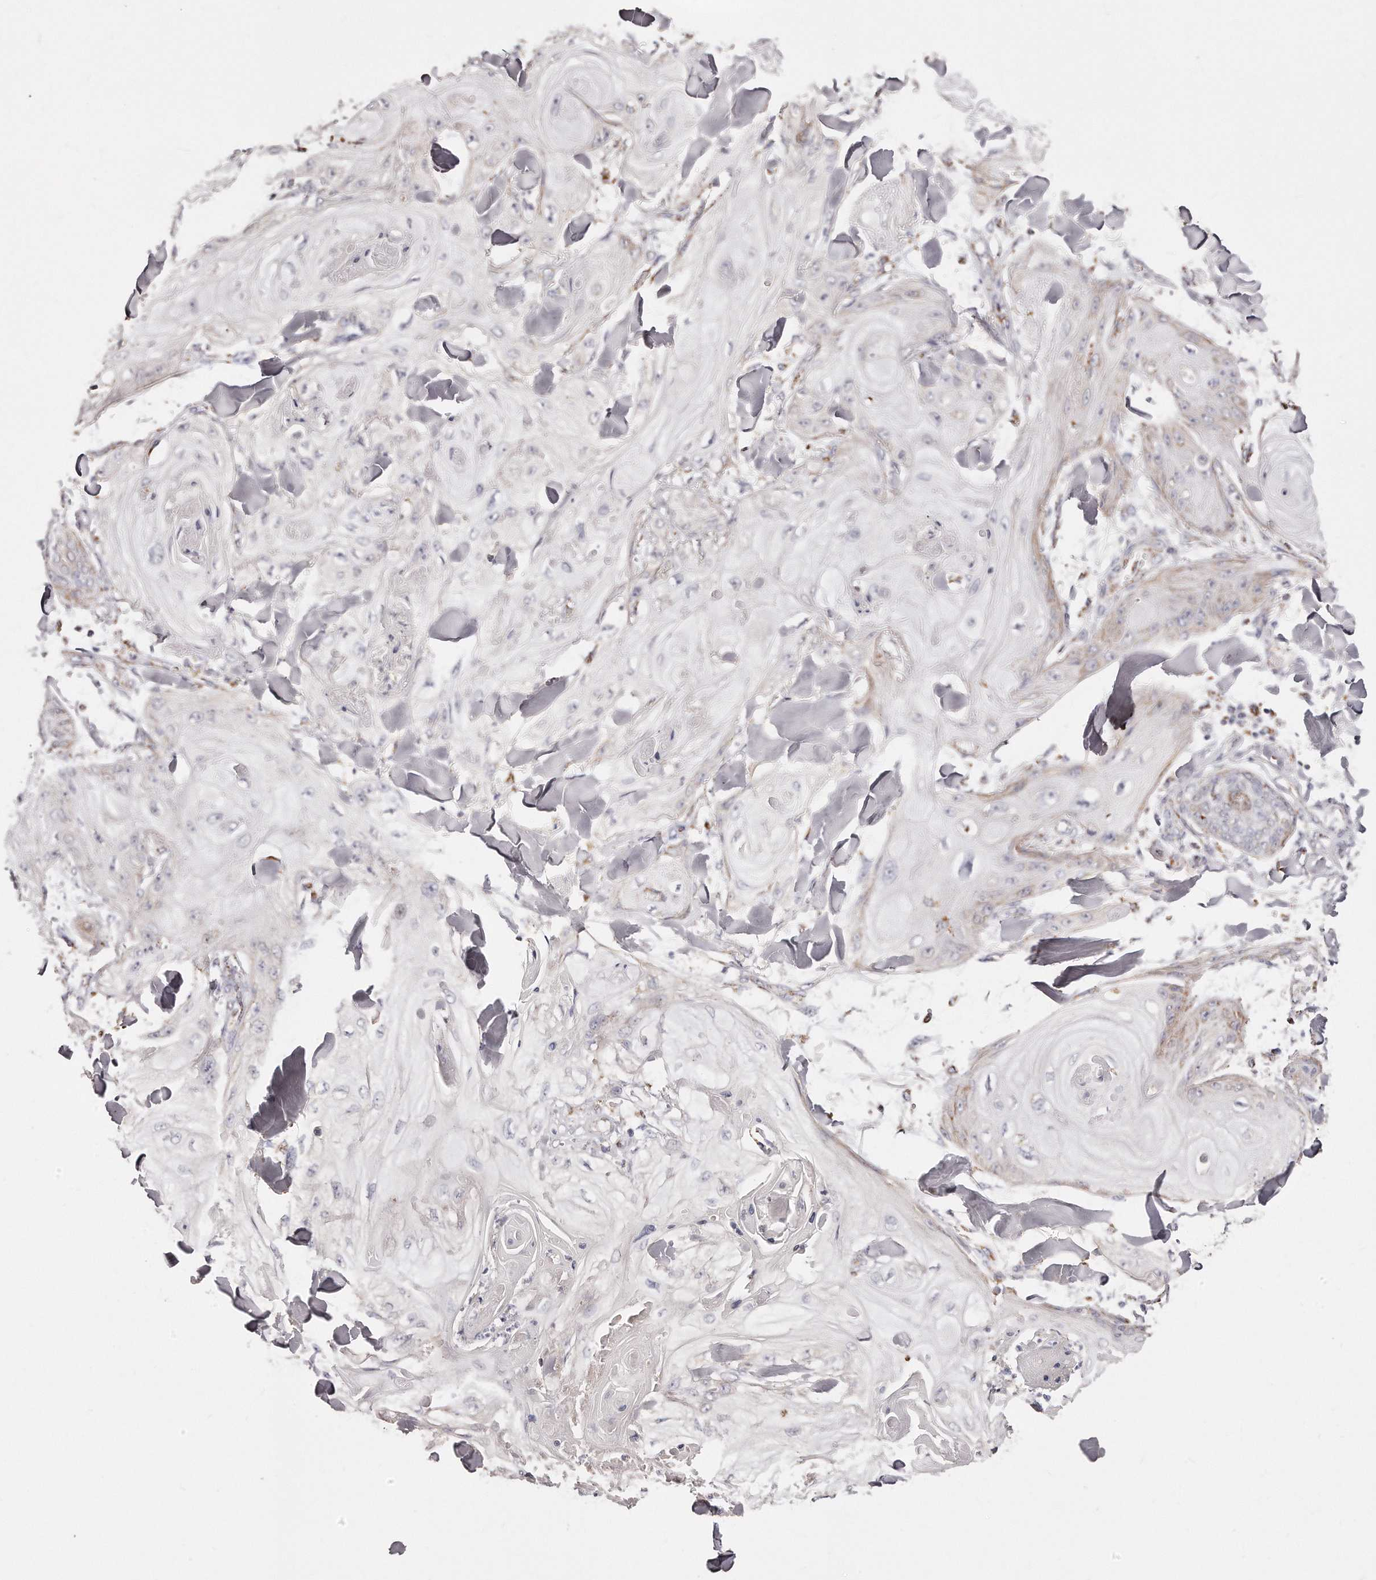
{"staining": {"intensity": "weak", "quantity": "<25%", "location": "cytoplasmic/membranous"}, "tissue": "skin cancer", "cell_type": "Tumor cells", "image_type": "cancer", "snomed": [{"axis": "morphology", "description": "Squamous cell carcinoma, NOS"}, {"axis": "topography", "description": "Skin"}], "caption": "This is an immunohistochemistry image of human skin squamous cell carcinoma. There is no expression in tumor cells.", "gene": "RTKN", "patient": {"sex": "male", "age": 74}}